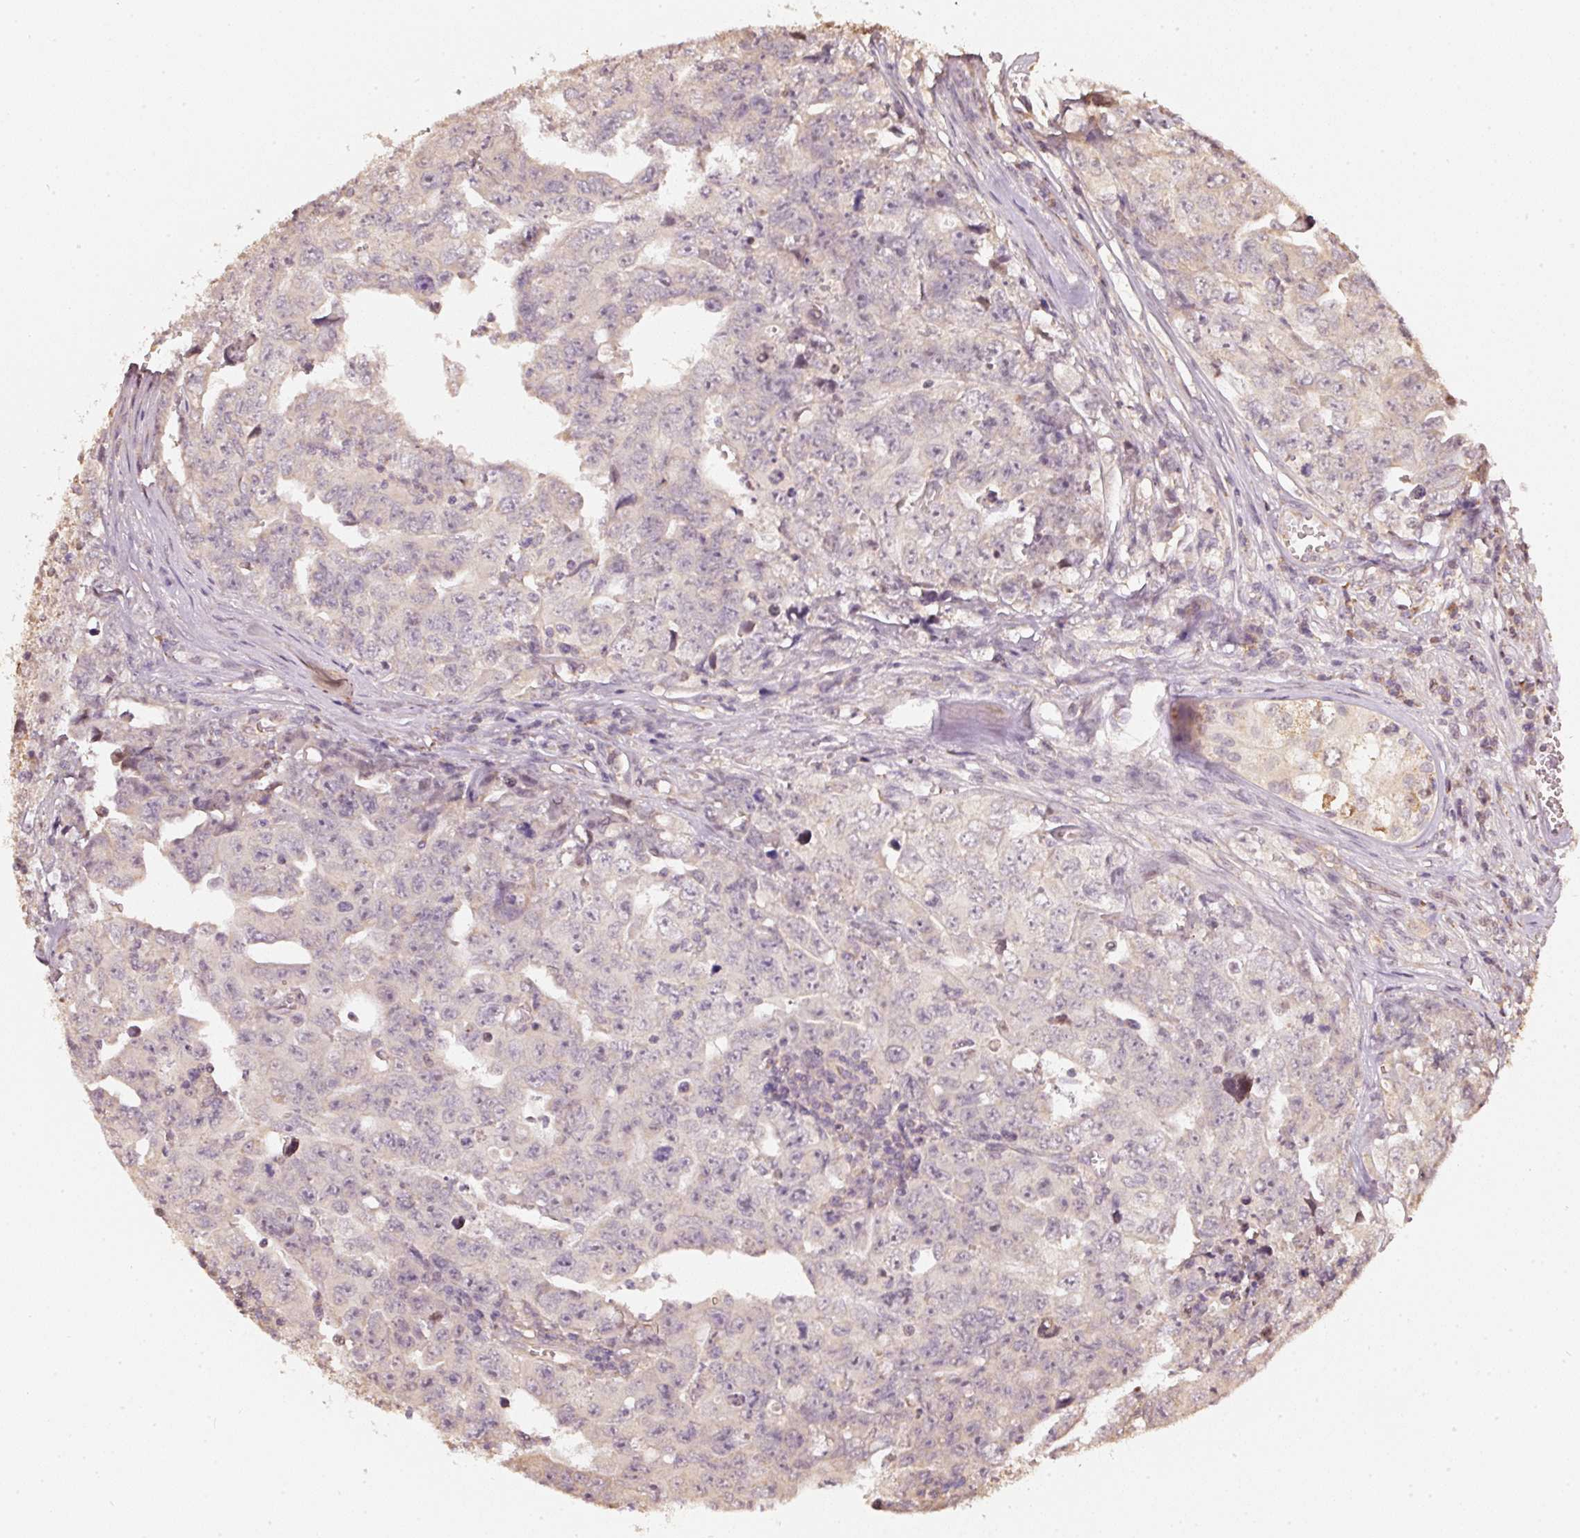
{"staining": {"intensity": "weak", "quantity": "<25%", "location": "cytoplasmic/membranous"}, "tissue": "testis cancer", "cell_type": "Tumor cells", "image_type": "cancer", "snomed": [{"axis": "morphology", "description": "Carcinoma, Embryonal, NOS"}, {"axis": "topography", "description": "Testis"}], "caption": "A photomicrograph of human embryonal carcinoma (testis) is negative for staining in tumor cells.", "gene": "RAB35", "patient": {"sex": "male", "age": 24}}